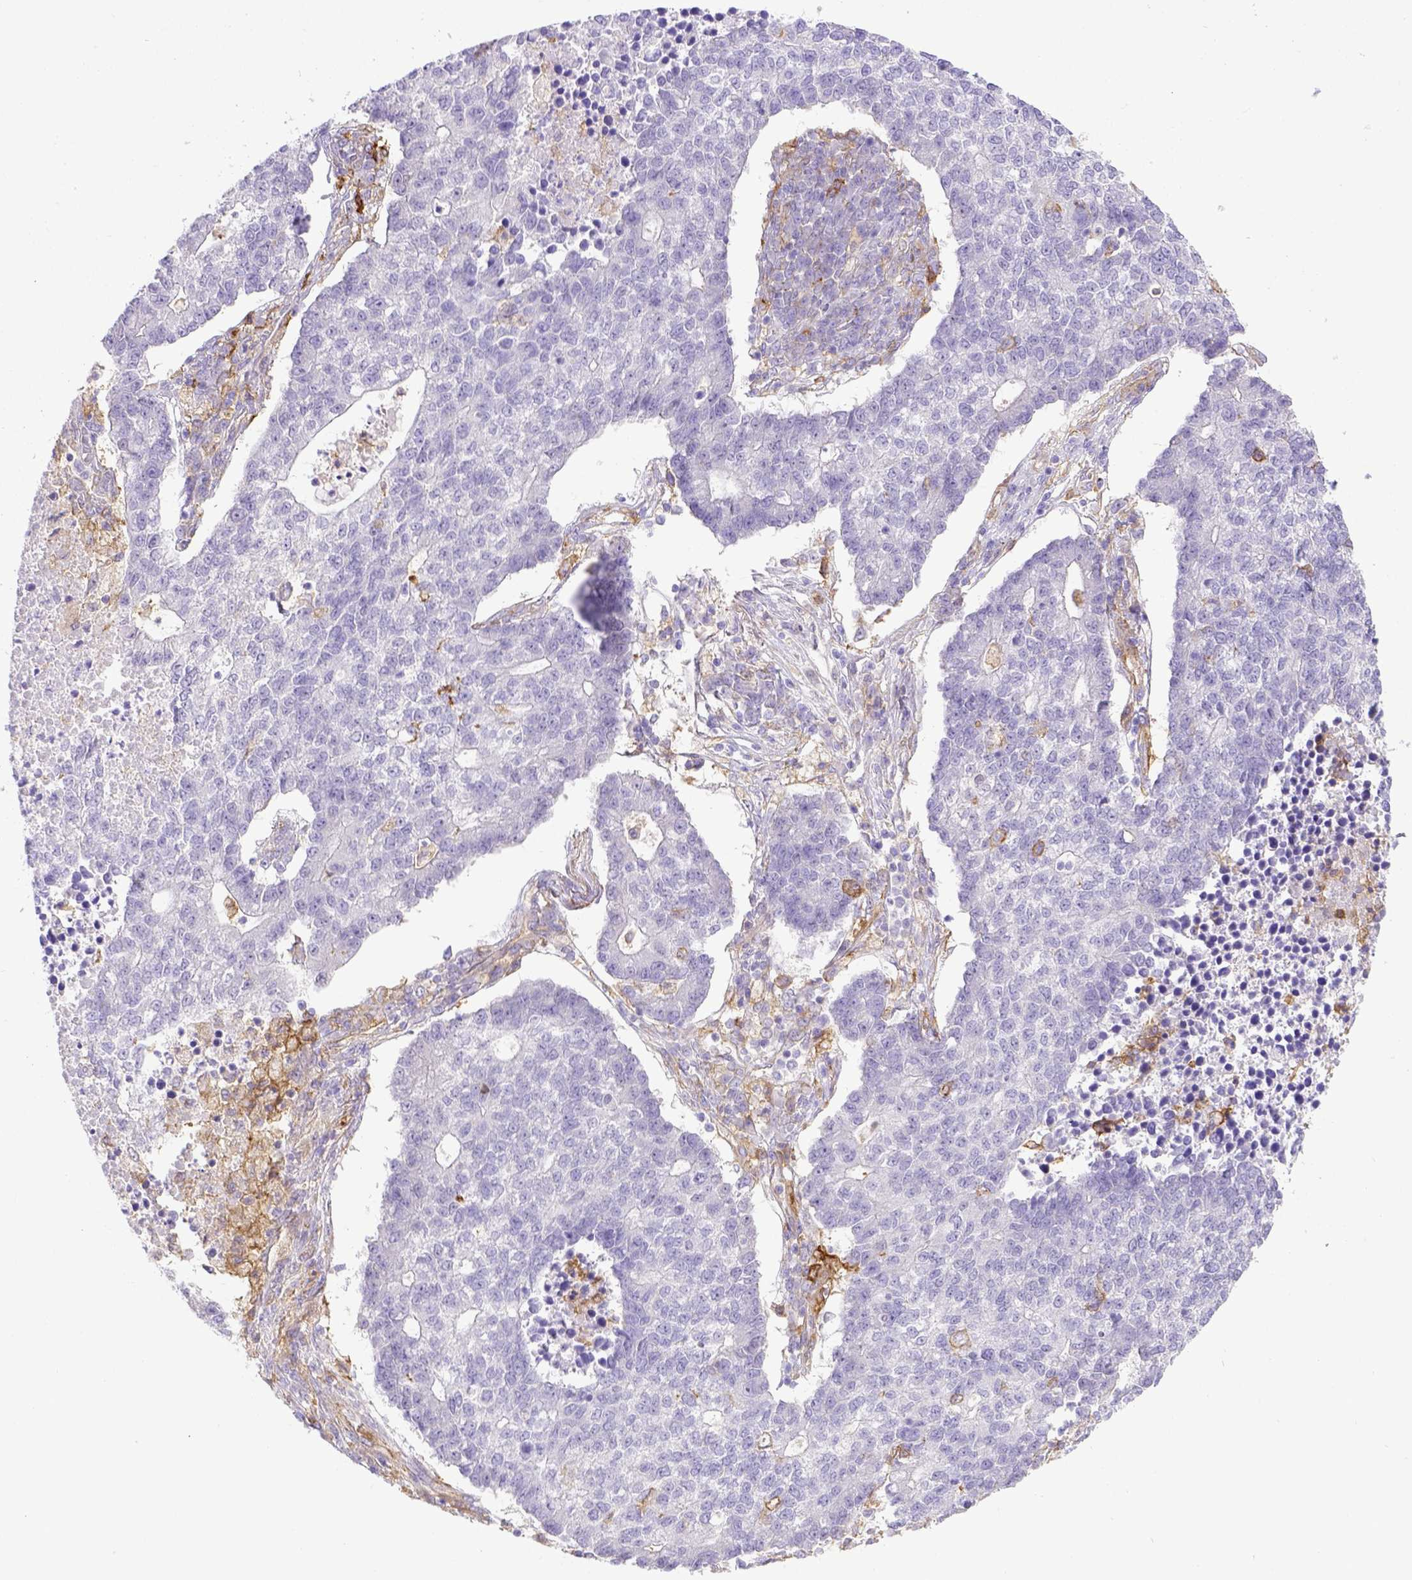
{"staining": {"intensity": "negative", "quantity": "none", "location": "none"}, "tissue": "lung cancer", "cell_type": "Tumor cells", "image_type": "cancer", "snomed": [{"axis": "morphology", "description": "Adenocarcinoma, NOS"}, {"axis": "topography", "description": "Lung"}], "caption": "DAB (3,3'-diaminobenzidine) immunohistochemical staining of human lung cancer demonstrates no significant positivity in tumor cells.", "gene": "CD40", "patient": {"sex": "male", "age": 57}}